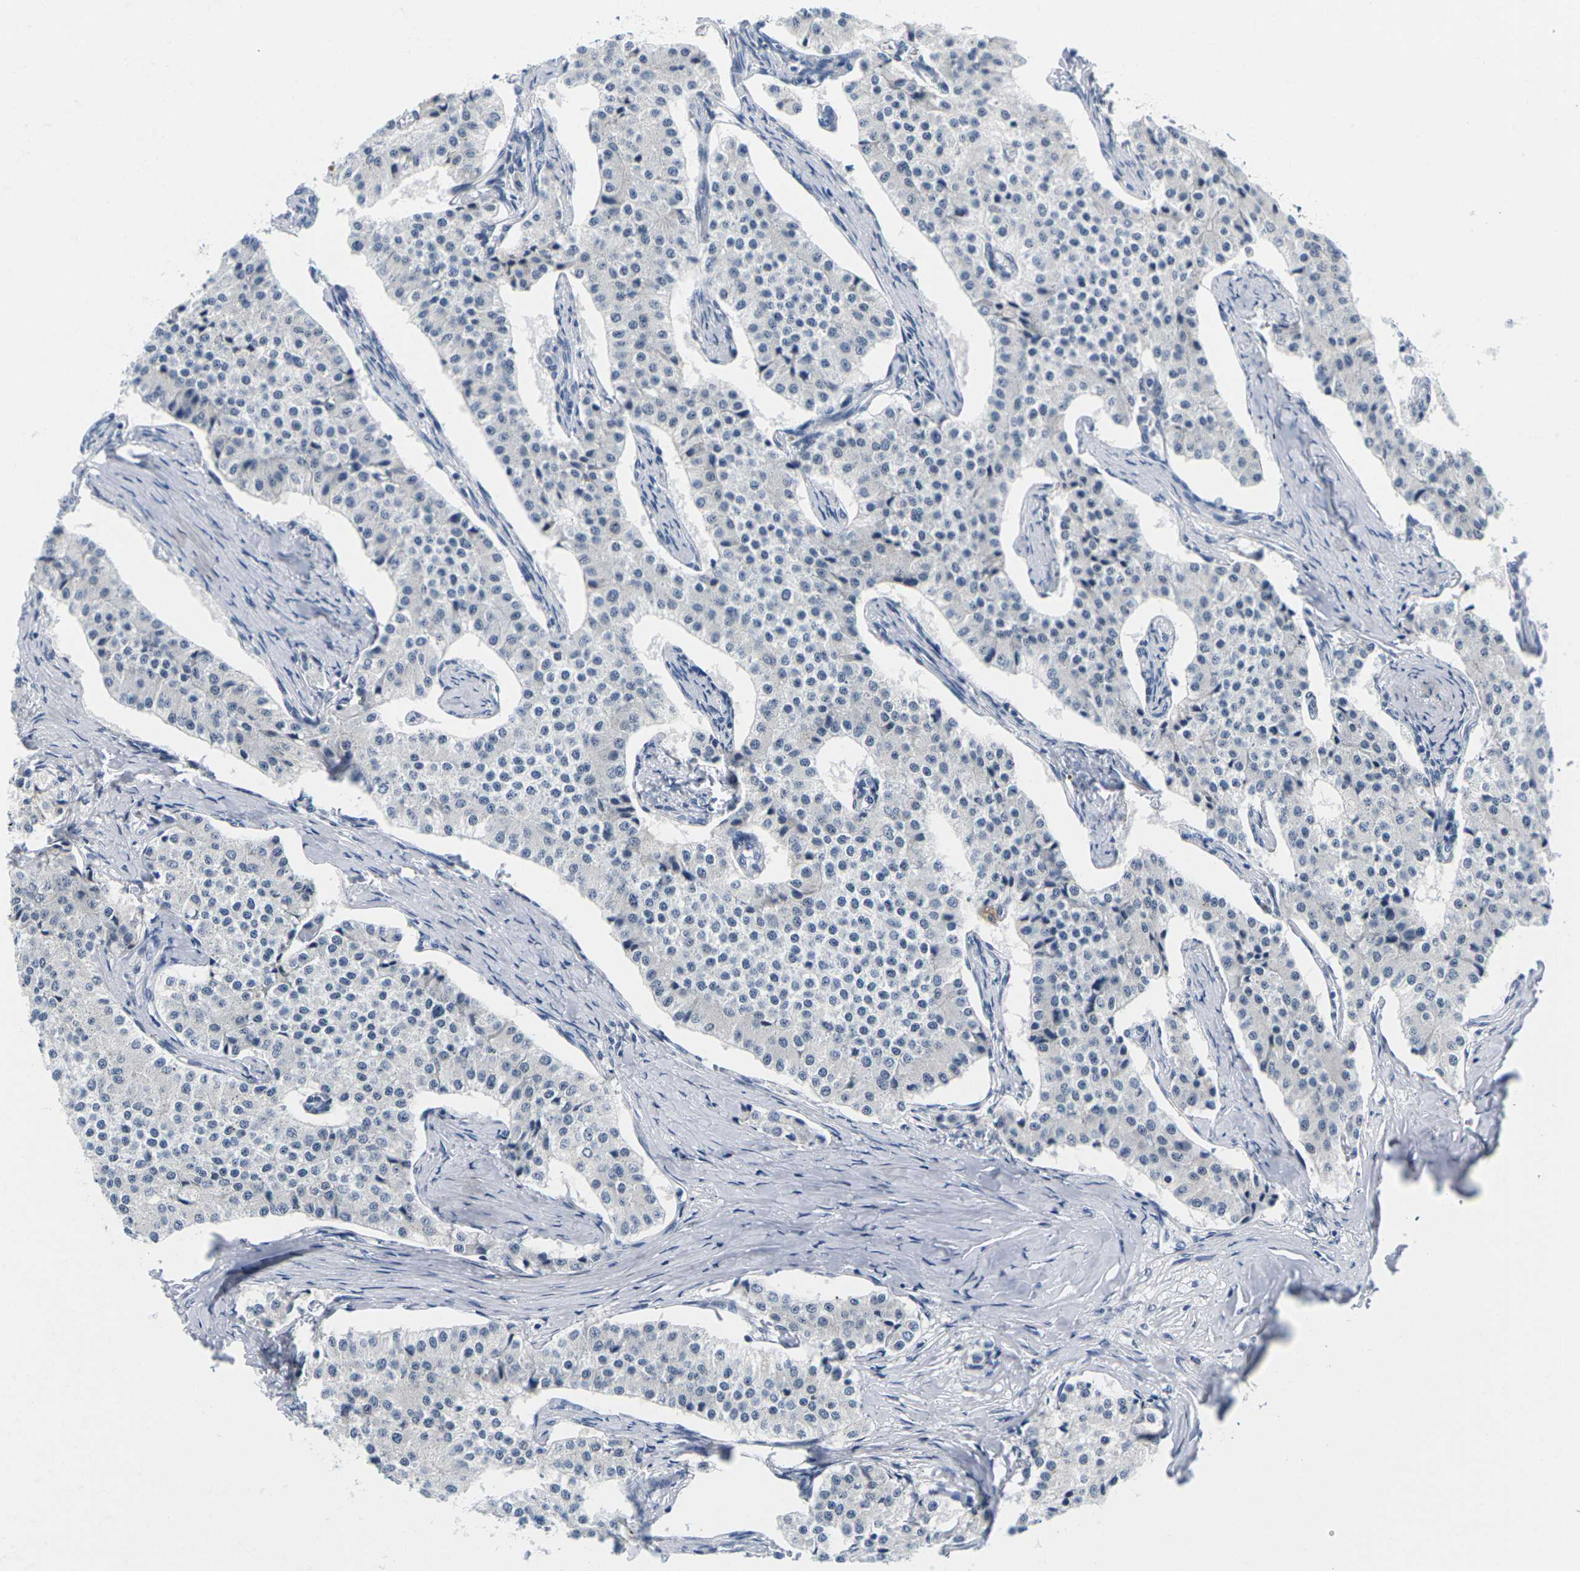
{"staining": {"intensity": "negative", "quantity": "none", "location": "none"}, "tissue": "carcinoid", "cell_type": "Tumor cells", "image_type": "cancer", "snomed": [{"axis": "morphology", "description": "Carcinoid, malignant, NOS"}, {"axis": "topography", "description": "Colon"}], "caption": "Tumor cells show no significant protein expression in carcinoid (malignant). The staining was performed using DAB to visualize the protein expression in brown, while the nuclei were stained in blue with hematoxylin (Magnification: 20x).", "gene": "PKP2", "patient": {"sex": "female", "age": 52}}